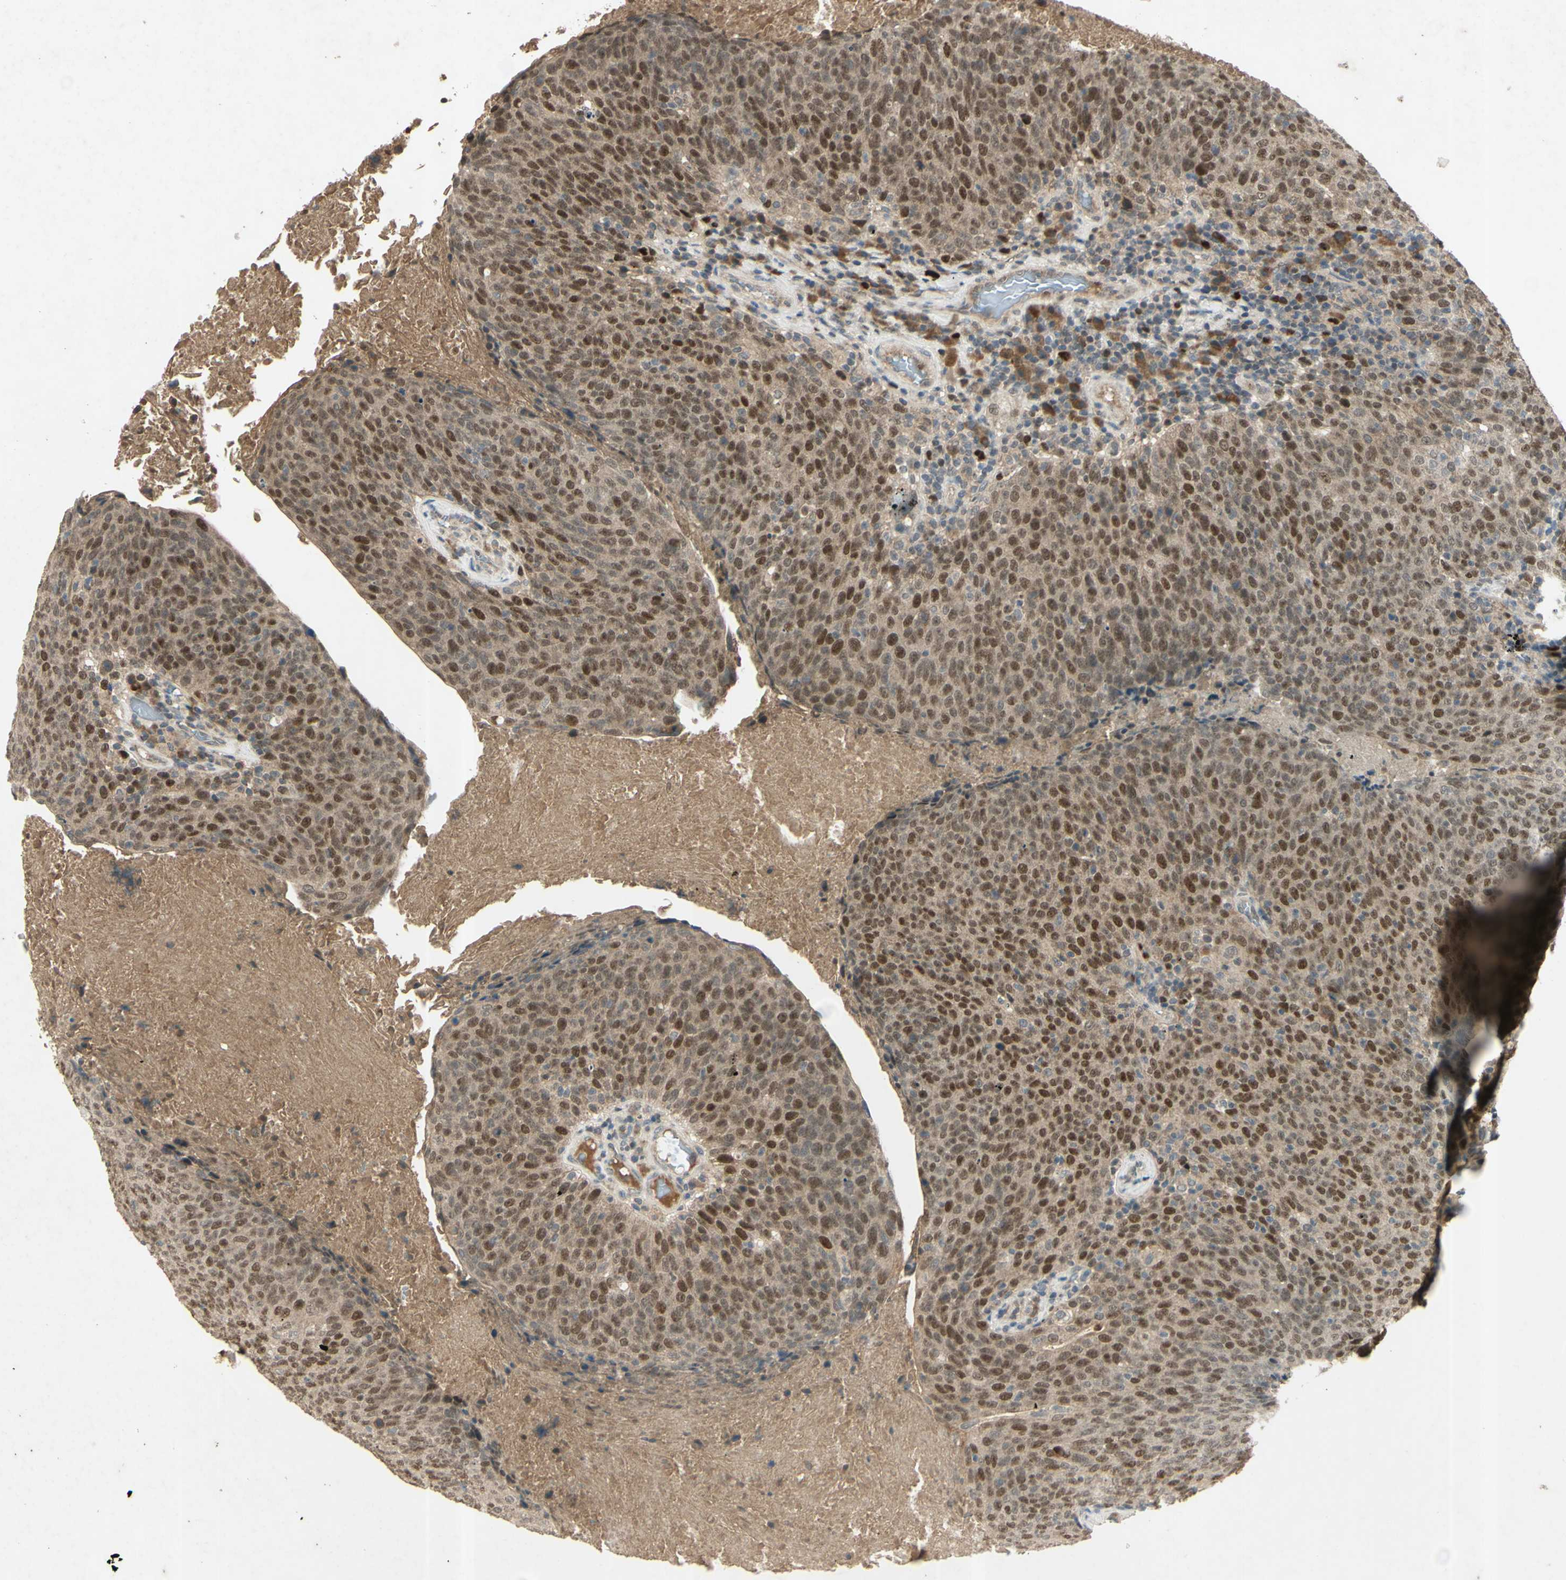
{"staining": {"intensity": "strong", "quantity": ">75%", "location": "nuclear"}, "tissue": "head and neck cancer", "cell_type": "Tumor cells", "image_type": "cancer", "snomed": [{"axis": "morphology", "description": "Squamous cell carcinoma, NOS"}, {"axis": "morphology", "description": "Squamous cell carcinoma, metastatic, NOS"}, {"axis": "topography", "description": "Lymph node"}, {"axis": "topography", "description": "Head-Neck"}], "caption": "Immunohistochemistry photomicrograph of neoplastic tissue: head and neck cancer (squamous cell carcinoma) stained using immunohistochemistry (IHC) shows high levels of strong protein expression localized specifically in the nuclear of tumor cells, appearing as a nuclear brown color.", "gene": "RAD18", "patient": {"sex": "male", "age": 62}}